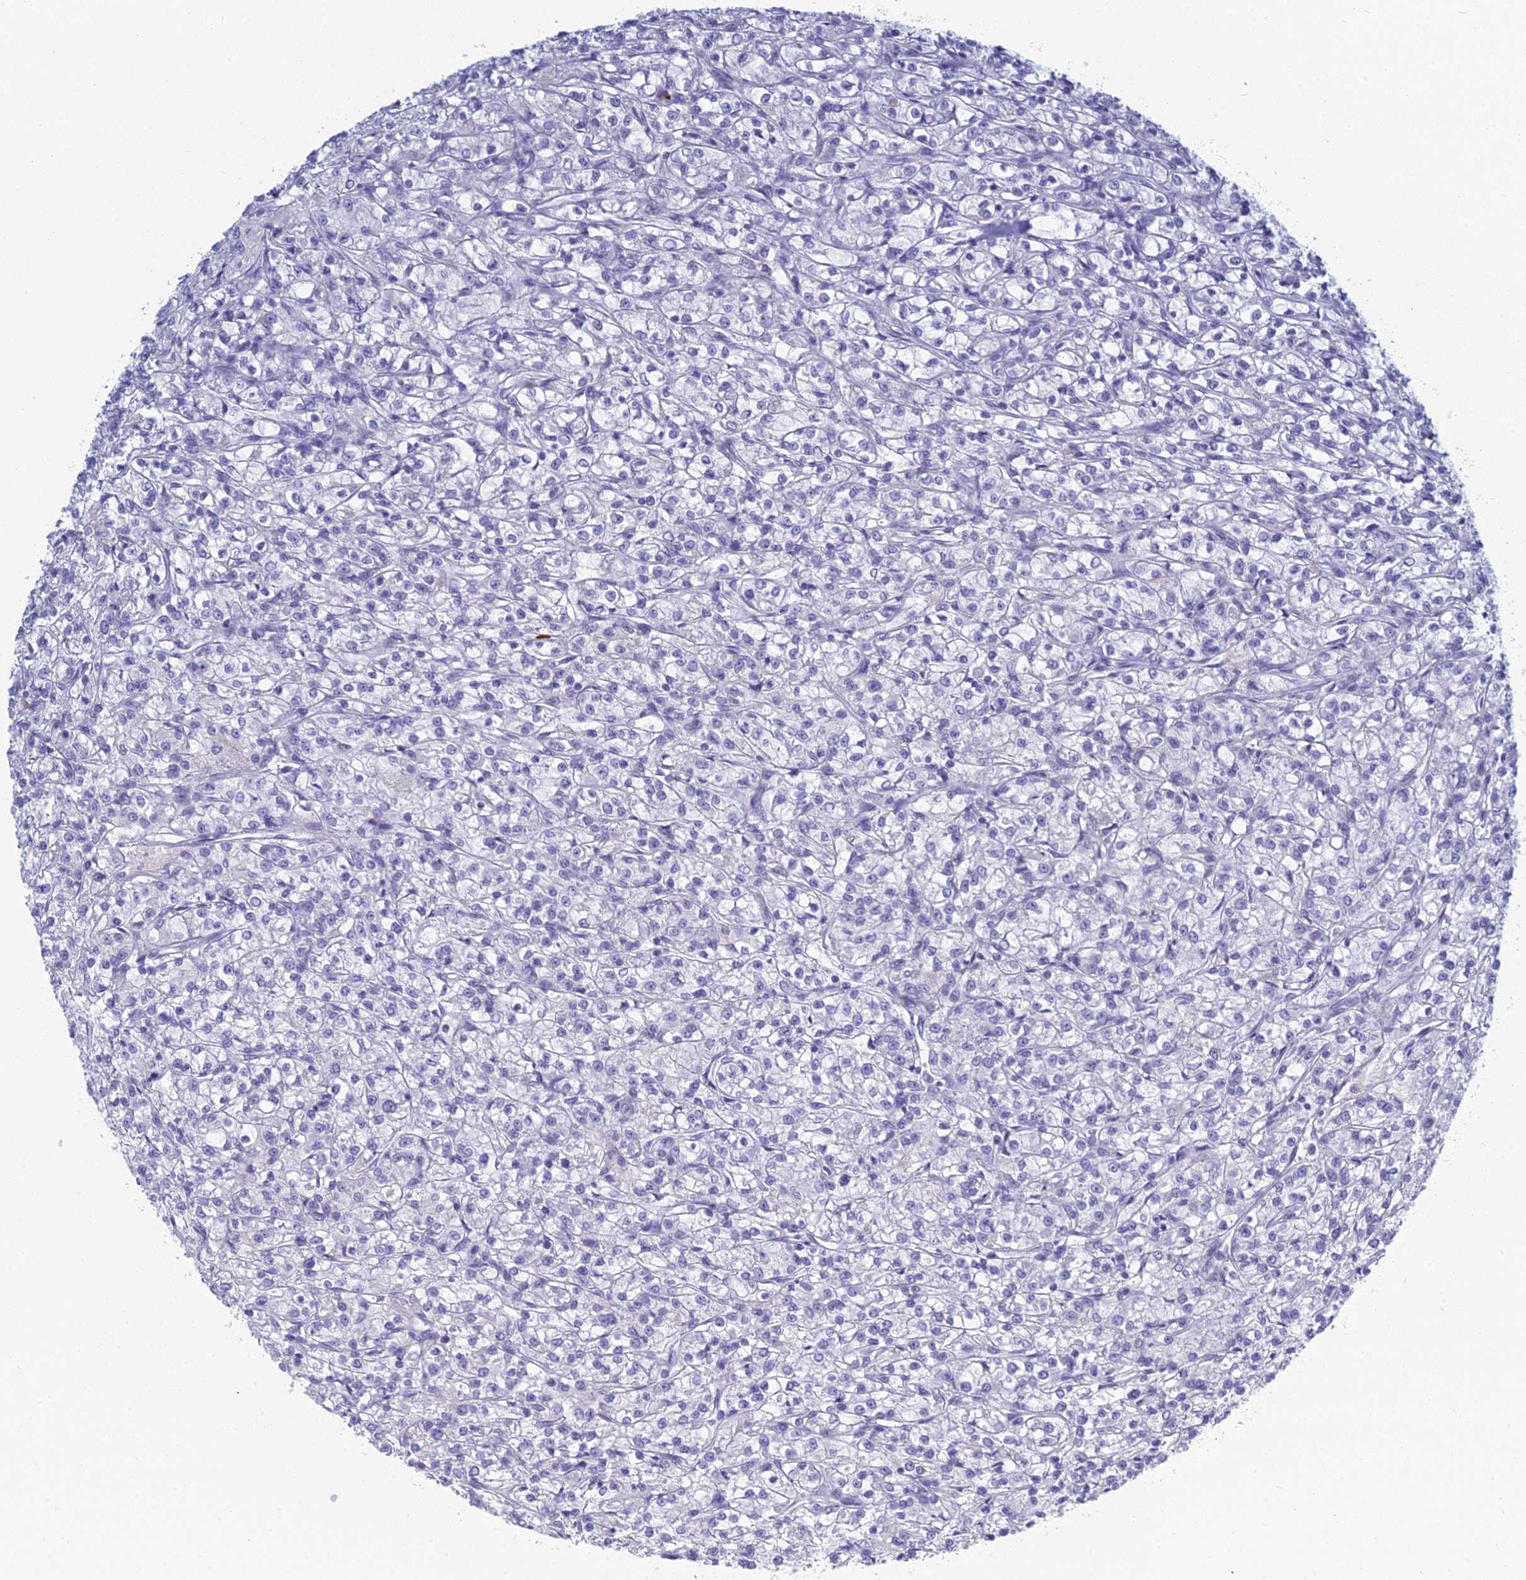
{"staining": {"intensity": "negative", "quantity": "none", "location": "none"}, "tissue": "renal cancer", "cell_type": "Tumor cells", "image_type": "cancer", "snomed": [{"axis": "morphology", "description": "Adenocarcinoma, NOS"}, {"axis": "topography", "description": "Kidney"}], "caption": "Immunohistochemistry image of neoplastic tissue: renal cancer (adenocarcinoma) stained with DAB (3,3'-diaminobenzidine) displays no significant protein staining in tumor cells.", "gene": "MUC13", "patient": {"sex": "female", "age": 59}}